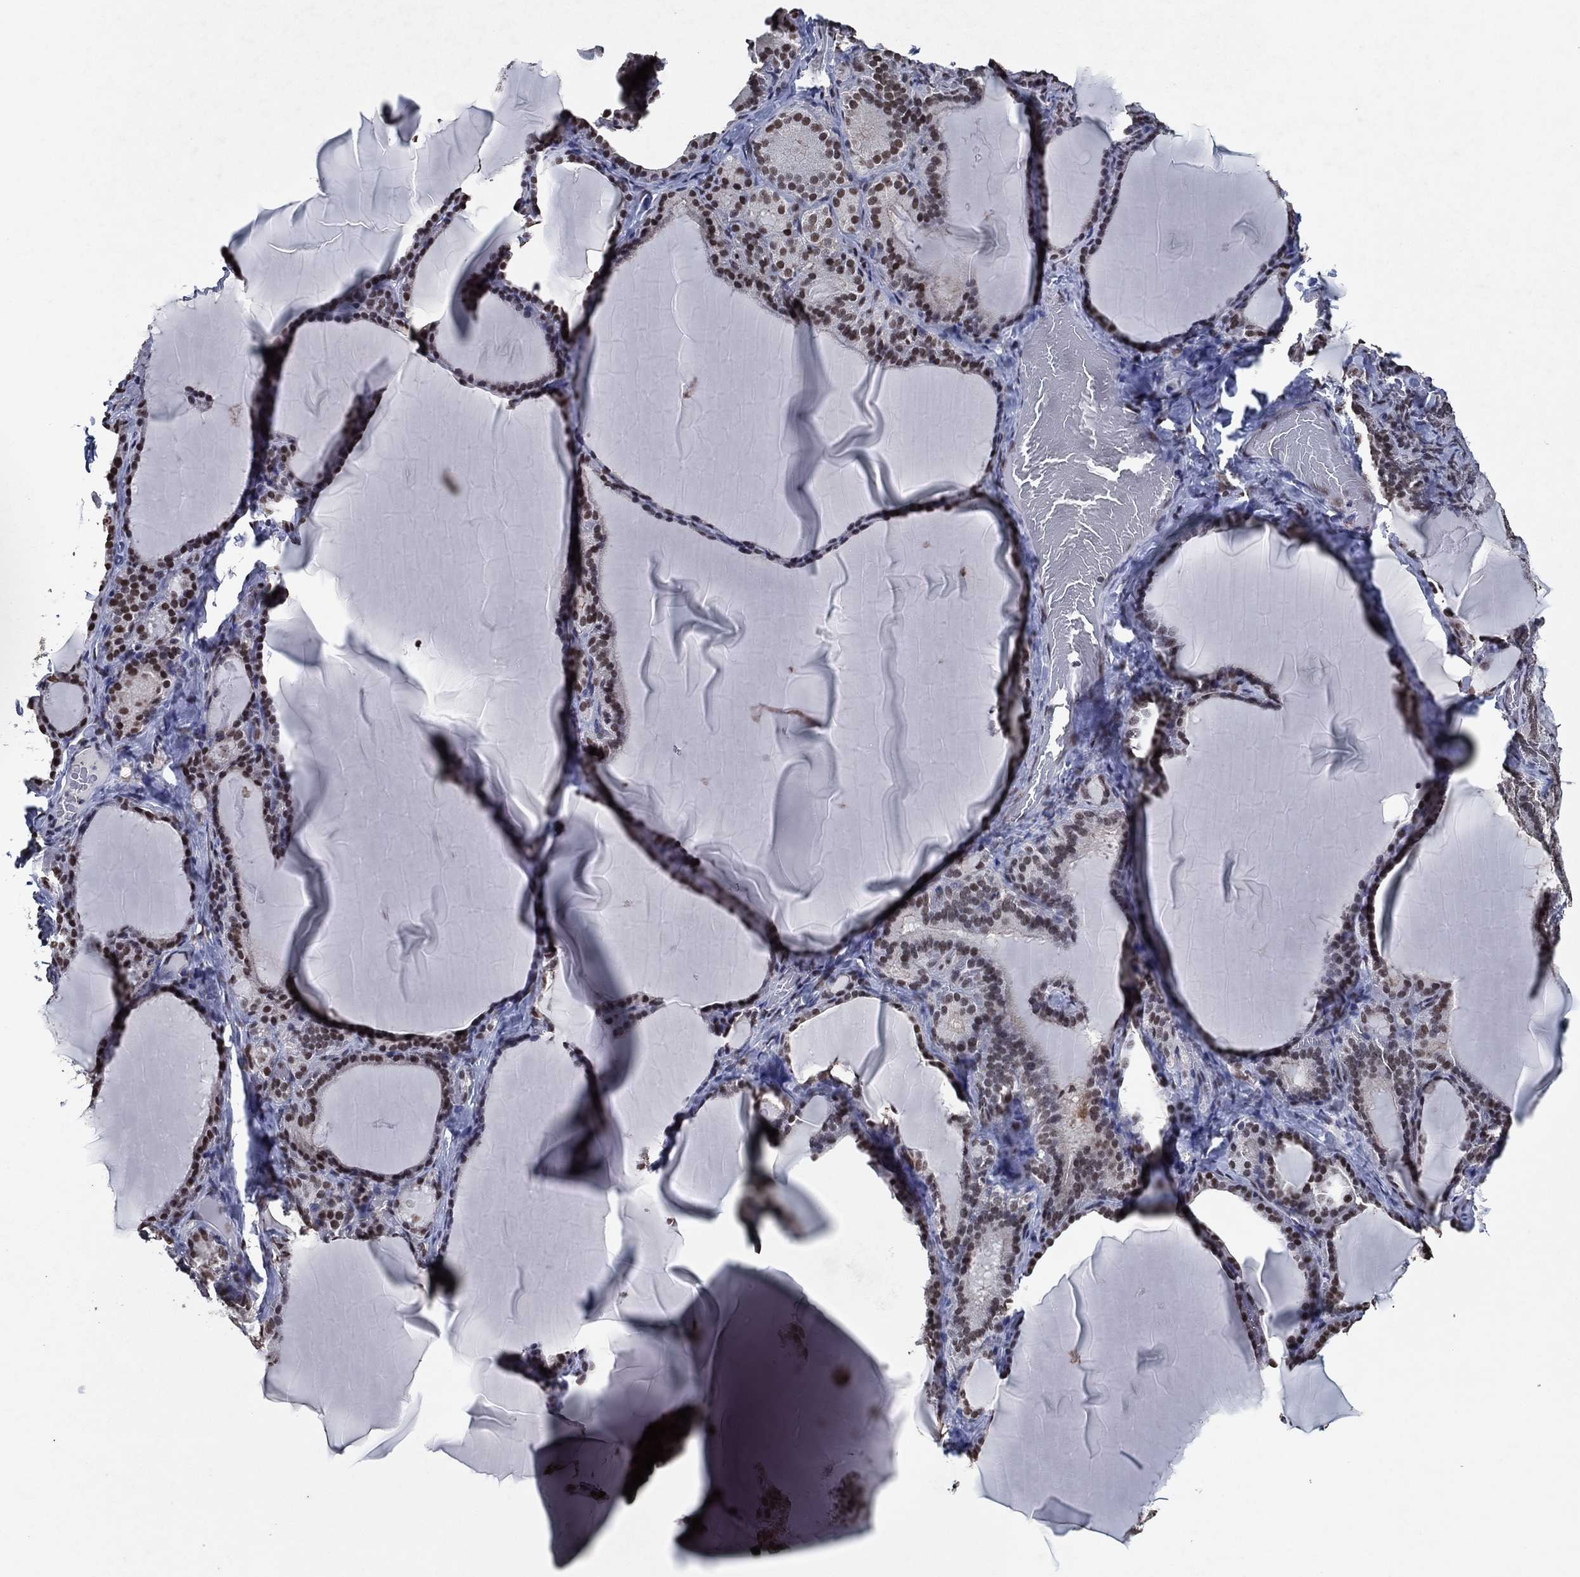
{"staining": {"intensity": "moderate", "quantity": "25%-75%", "location": "nuclear"}, "tissue": "thyroid gland", "cell_type": "Glandular cells", "image_type": "normal", "snomed": [{"axis": "morphology", "description": "Normal tissue, NOS"}, {"axis": "morphology", "description": "Hyperplasia, NOS"}, {"axis": "topography", "description": "Thyroid gland"}], "caption": "Moderate nuclear protein positivity is present in approximately 25%-75% of glandular cells in thyroid gland. Using DAB (3,3'-diaminobenzidine) (brown) and hematoxylin (blue) stains, captured at high magnification using brightfield microscopy.", "gene": "ZBTB42", "patient": {"sex": "female", "age": 27}}